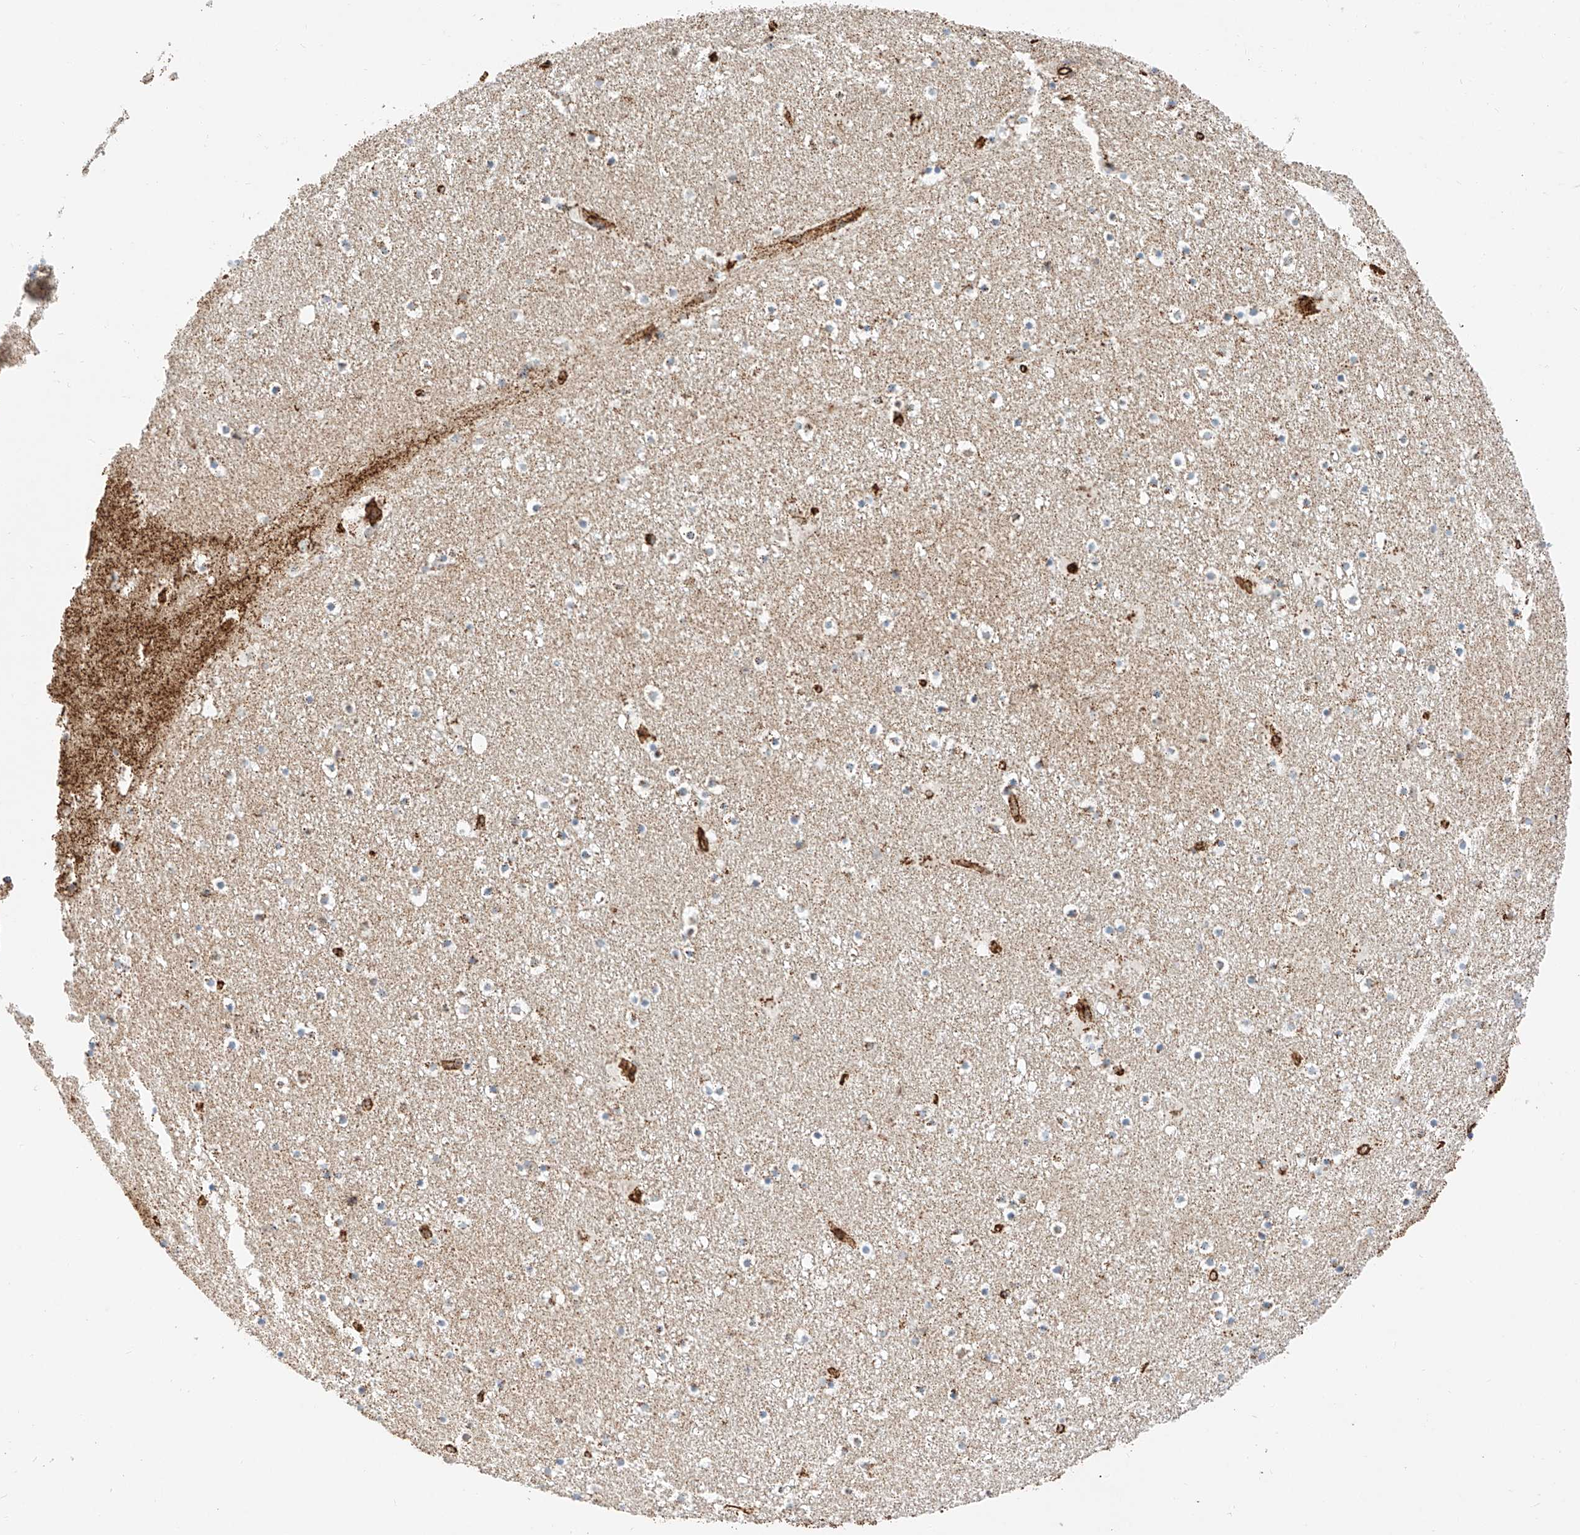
{"staining": {"intensity": "moderate", "quantity": "<25%", "location": "cytoplasmic/membranous"}, "tissue": "caudate", "cell_type": "Glial cells", "image_type": "normal", "snomed": [{"axis": "morphology", "description": "Normal tissue, NOS"}, {"axis": "topography", "description": "Lateral ventricle wall"}], "caption": "Protein staining reveals moderate cytoplasmic/membranous staining in about <25% of glial cells in normal caudate.", "gene": "NDUFV3", "patient": {"sex": "male", "age": 45}}